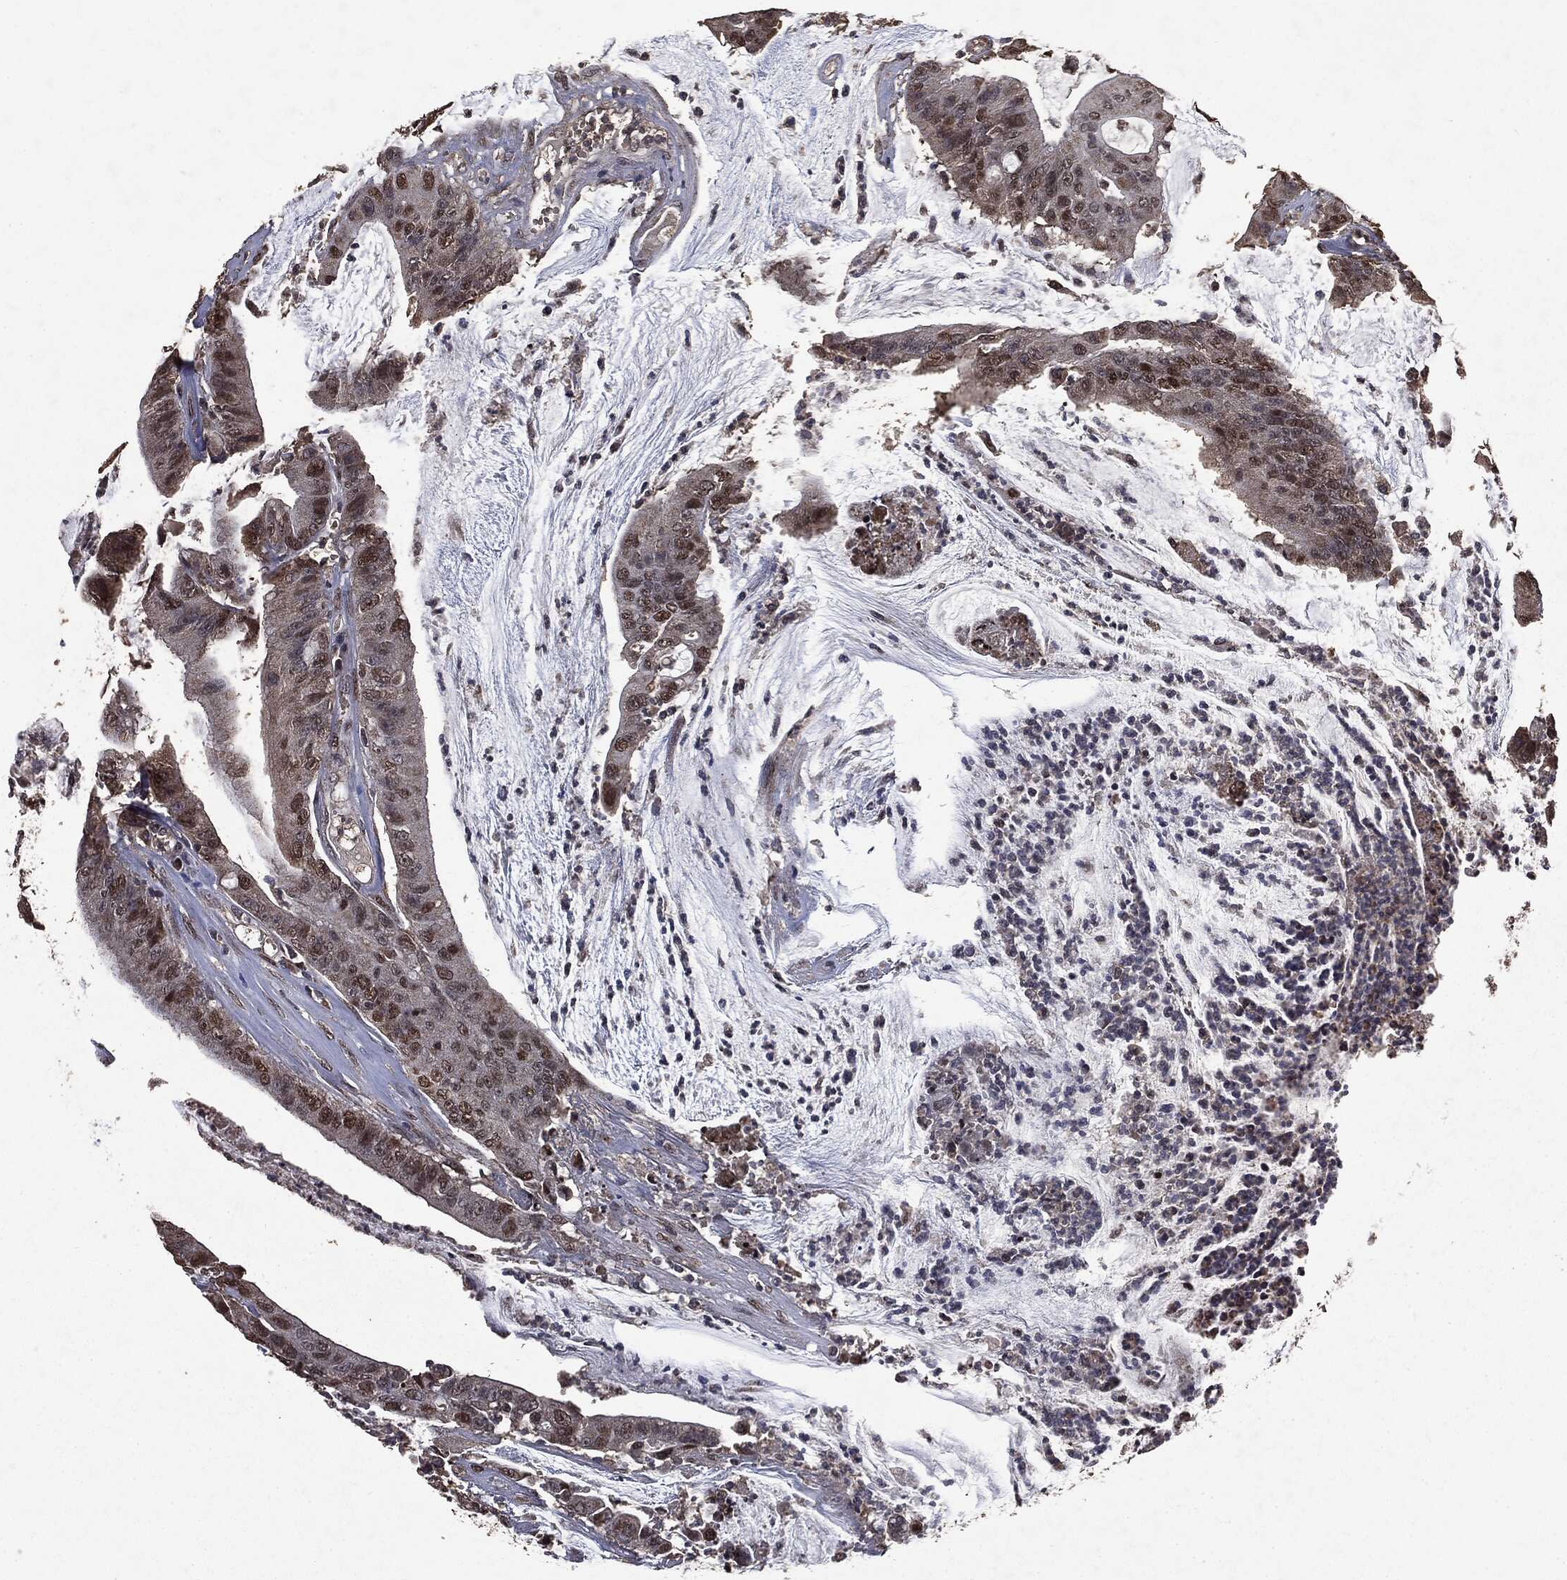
{"staining": {"intensity": "moderate", "quantity": "25%-75%", "location": "nuclear"}, "tissue": "colorectal cancer", "cell_type": "Tumor cells", "image_type": "cancer", "snomed": [{"axis": "morphology", "description": "Adenocarcinoma, NOS"}, {"axis": "topography", "description": "Colon"}], "caption": "Immunohistochemistry image of human colorectal cancer (adenocarcinoma) stained for a protein (brown), which demonstrates medium levels of moderate nuclear positivity in approximately 25%-75% of tumor cells.", "gene": "PPP6R2", "patient": {"sex": "female", "age": 69}}